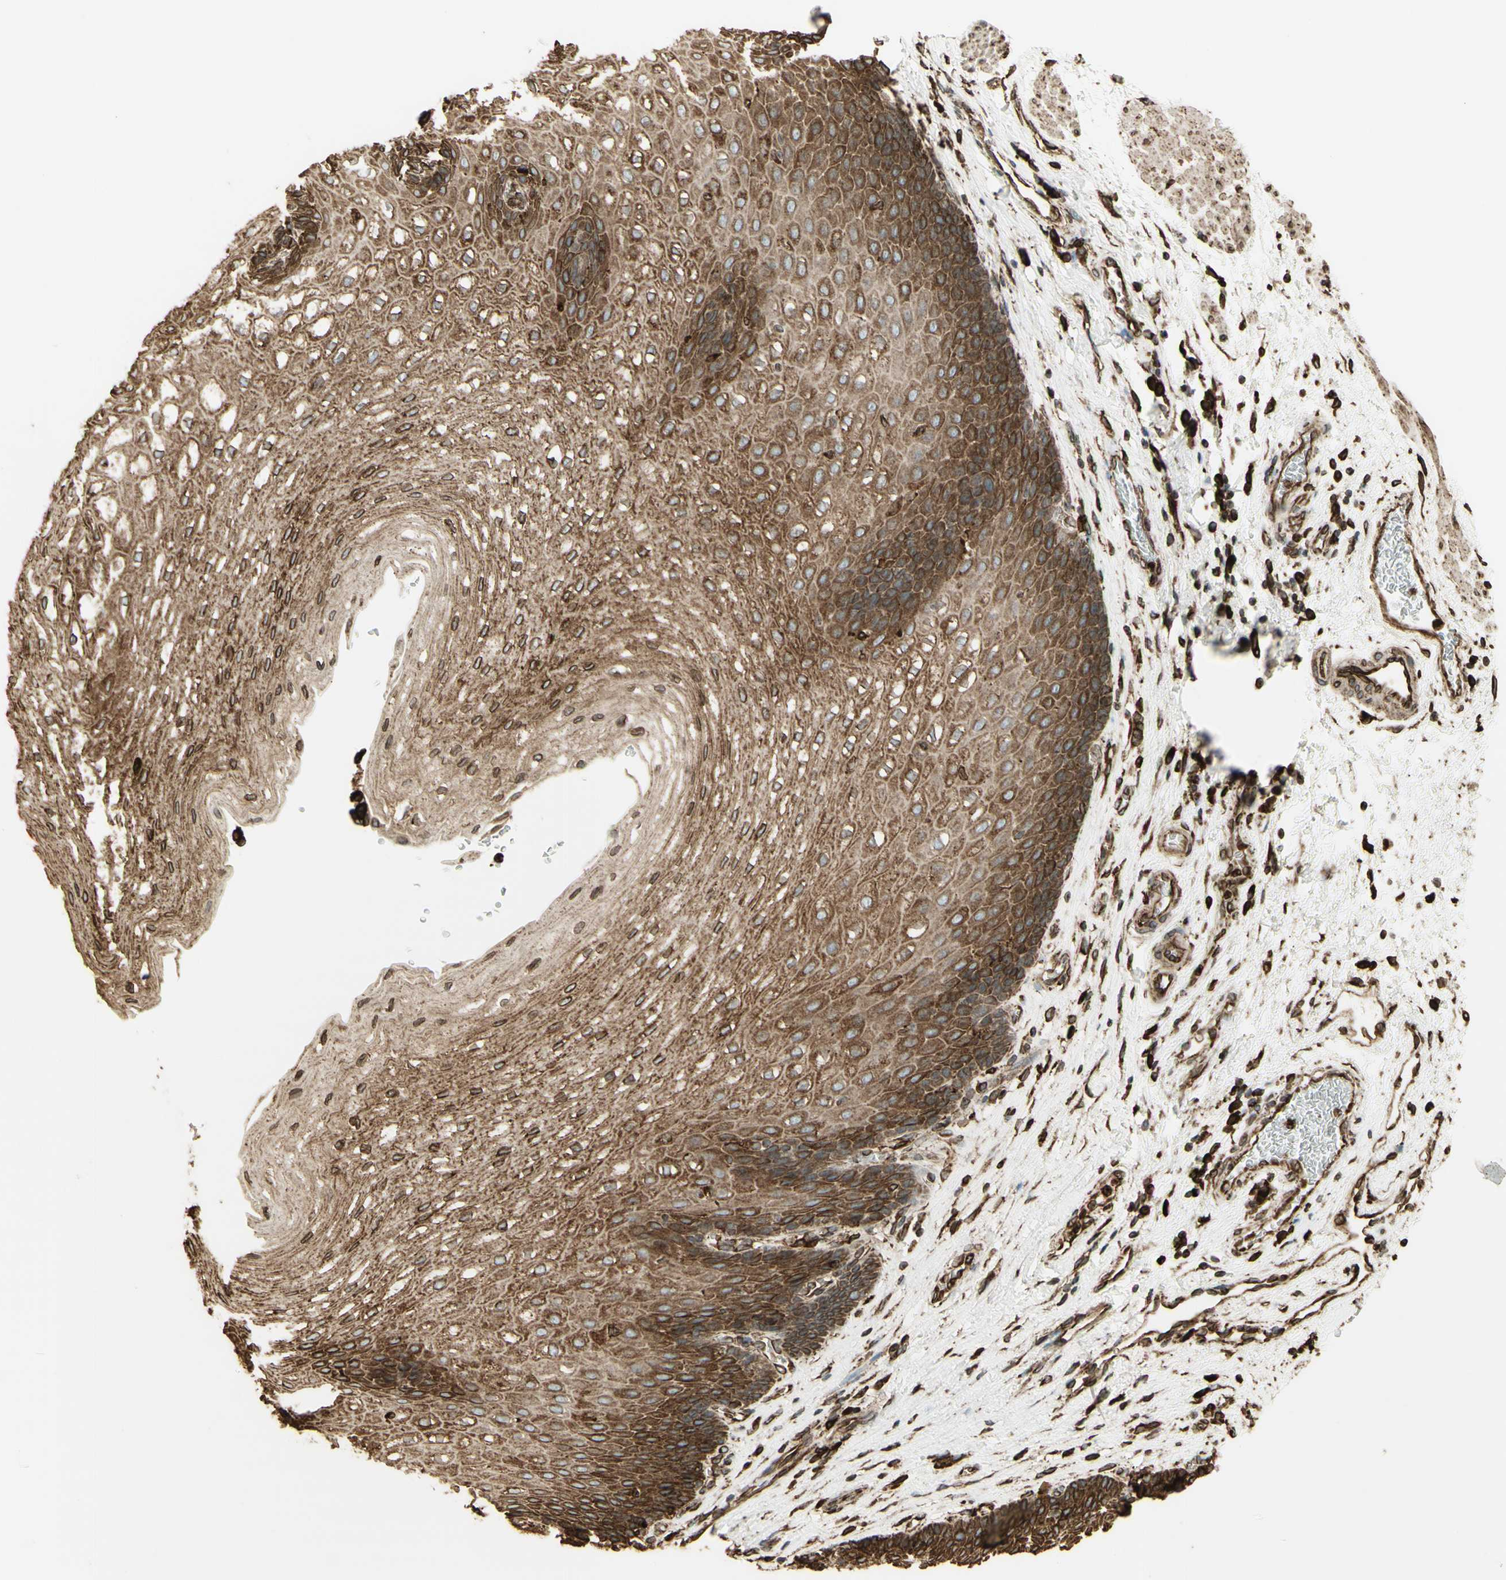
{"staining": {"intensity": "moderate", "quantity": ">75%", "location": "cytoplasmic/membranous"}, "tissue": "esophagus", "cell_type": "Squamous epithelial cells", "image_type": "normal", "snomed": [{"axis": "morphology", "description": "Normal tissue, NOS"}, {"axis": "topography", "description": "Esophagus"}], "caption": "This is a micrograph of immunohistochemistry staining of benign esophagus, which shows moderate staining in the cytoplasmic/membranous of squamous epithelial cells.", "gene": "CANX", "patient": {"sex": "male", "age": 48}}